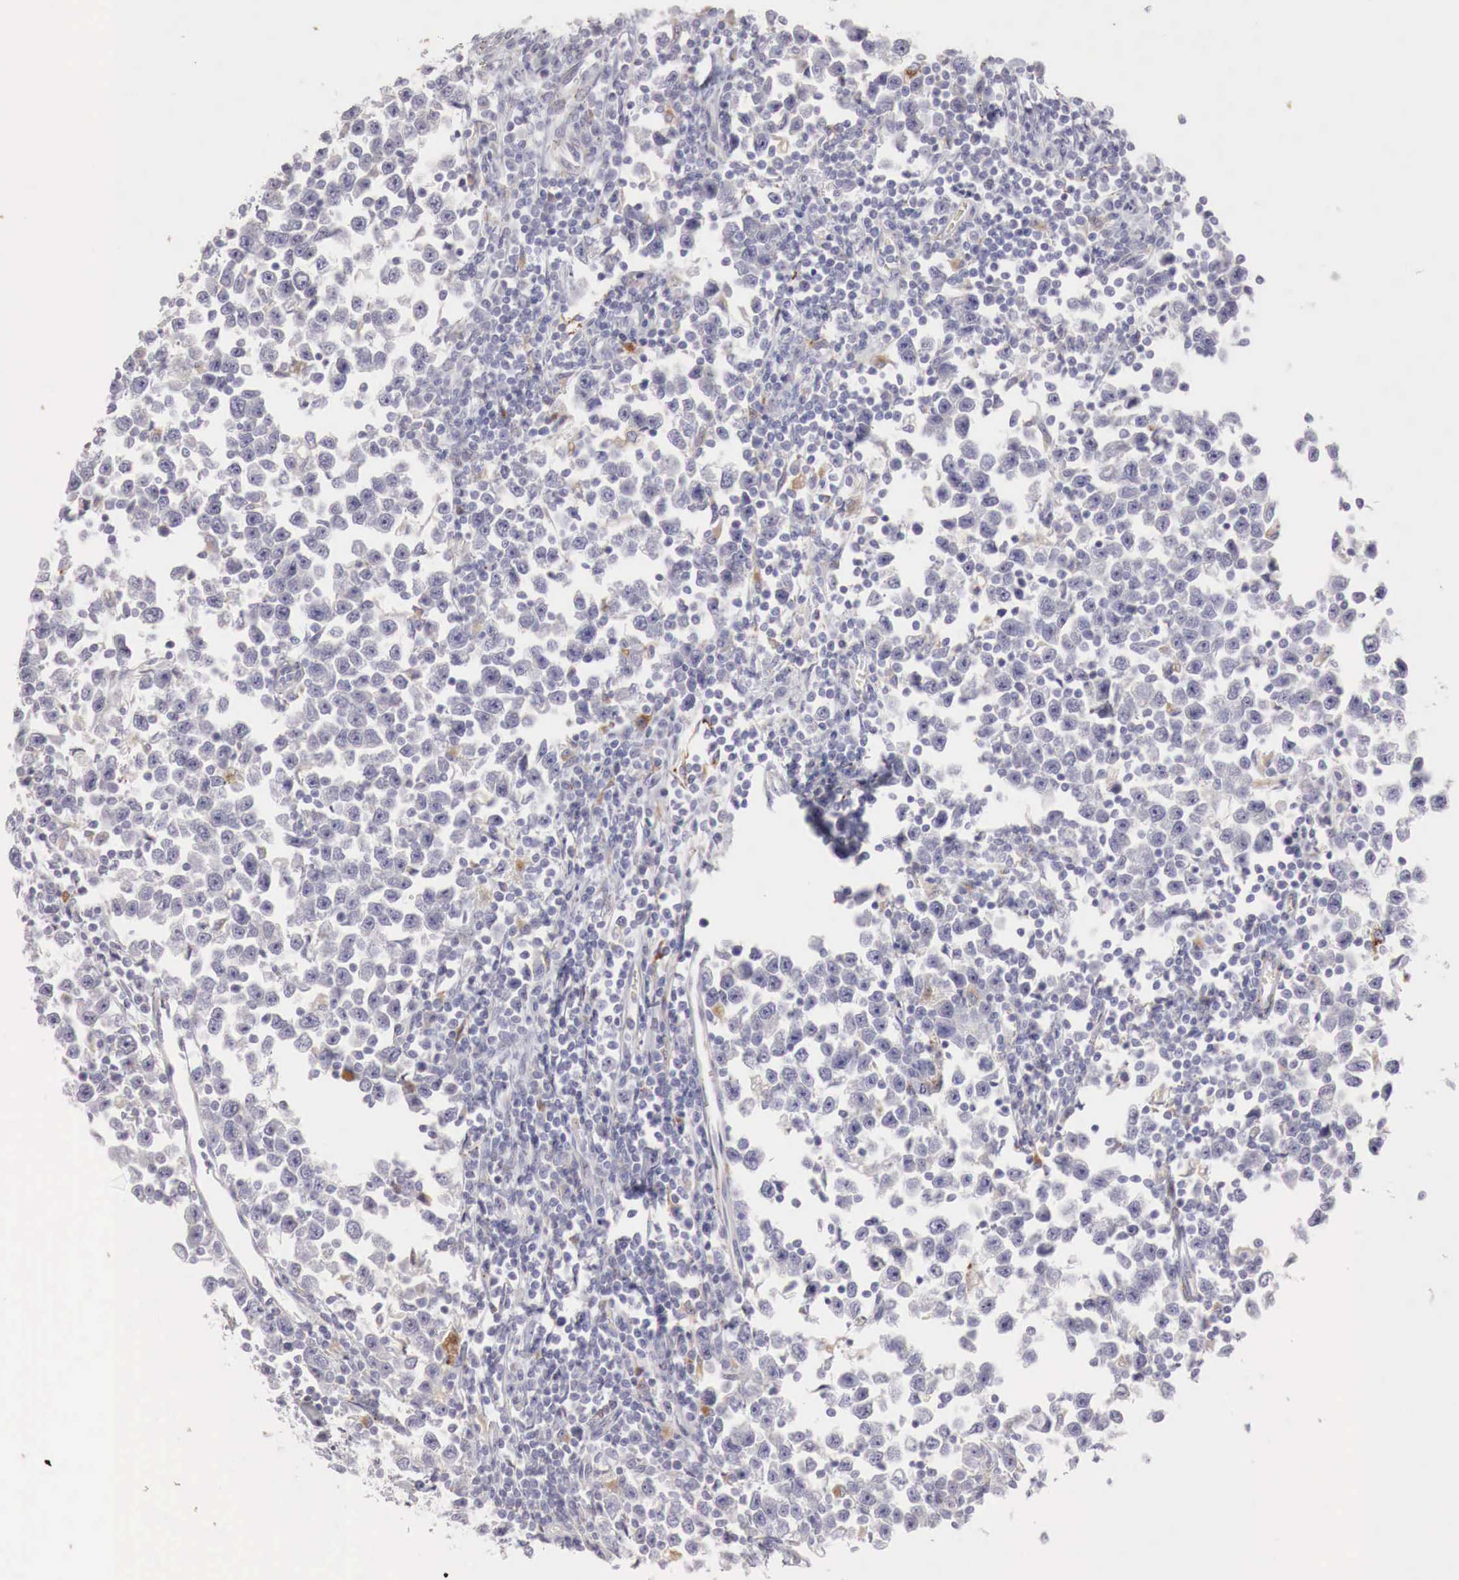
{"staining": {"intensity": "negative", "quantity": "none", "location": "none"}, "tissue": "testis cancer", "cell_type": "Tumor cells", "image_type": "cancer", "snomed": [{"axis": "morphology", "description": "Seminoma, NOS"}, {"axis": "topography", "description": "Testis"}], "caption": "Human testis cancer stained for a protein using immunohistochemistry demonstrates no positivity in tumor cells.", "gene": "GLA", "patient": {"sex": "male", "age": 43}}